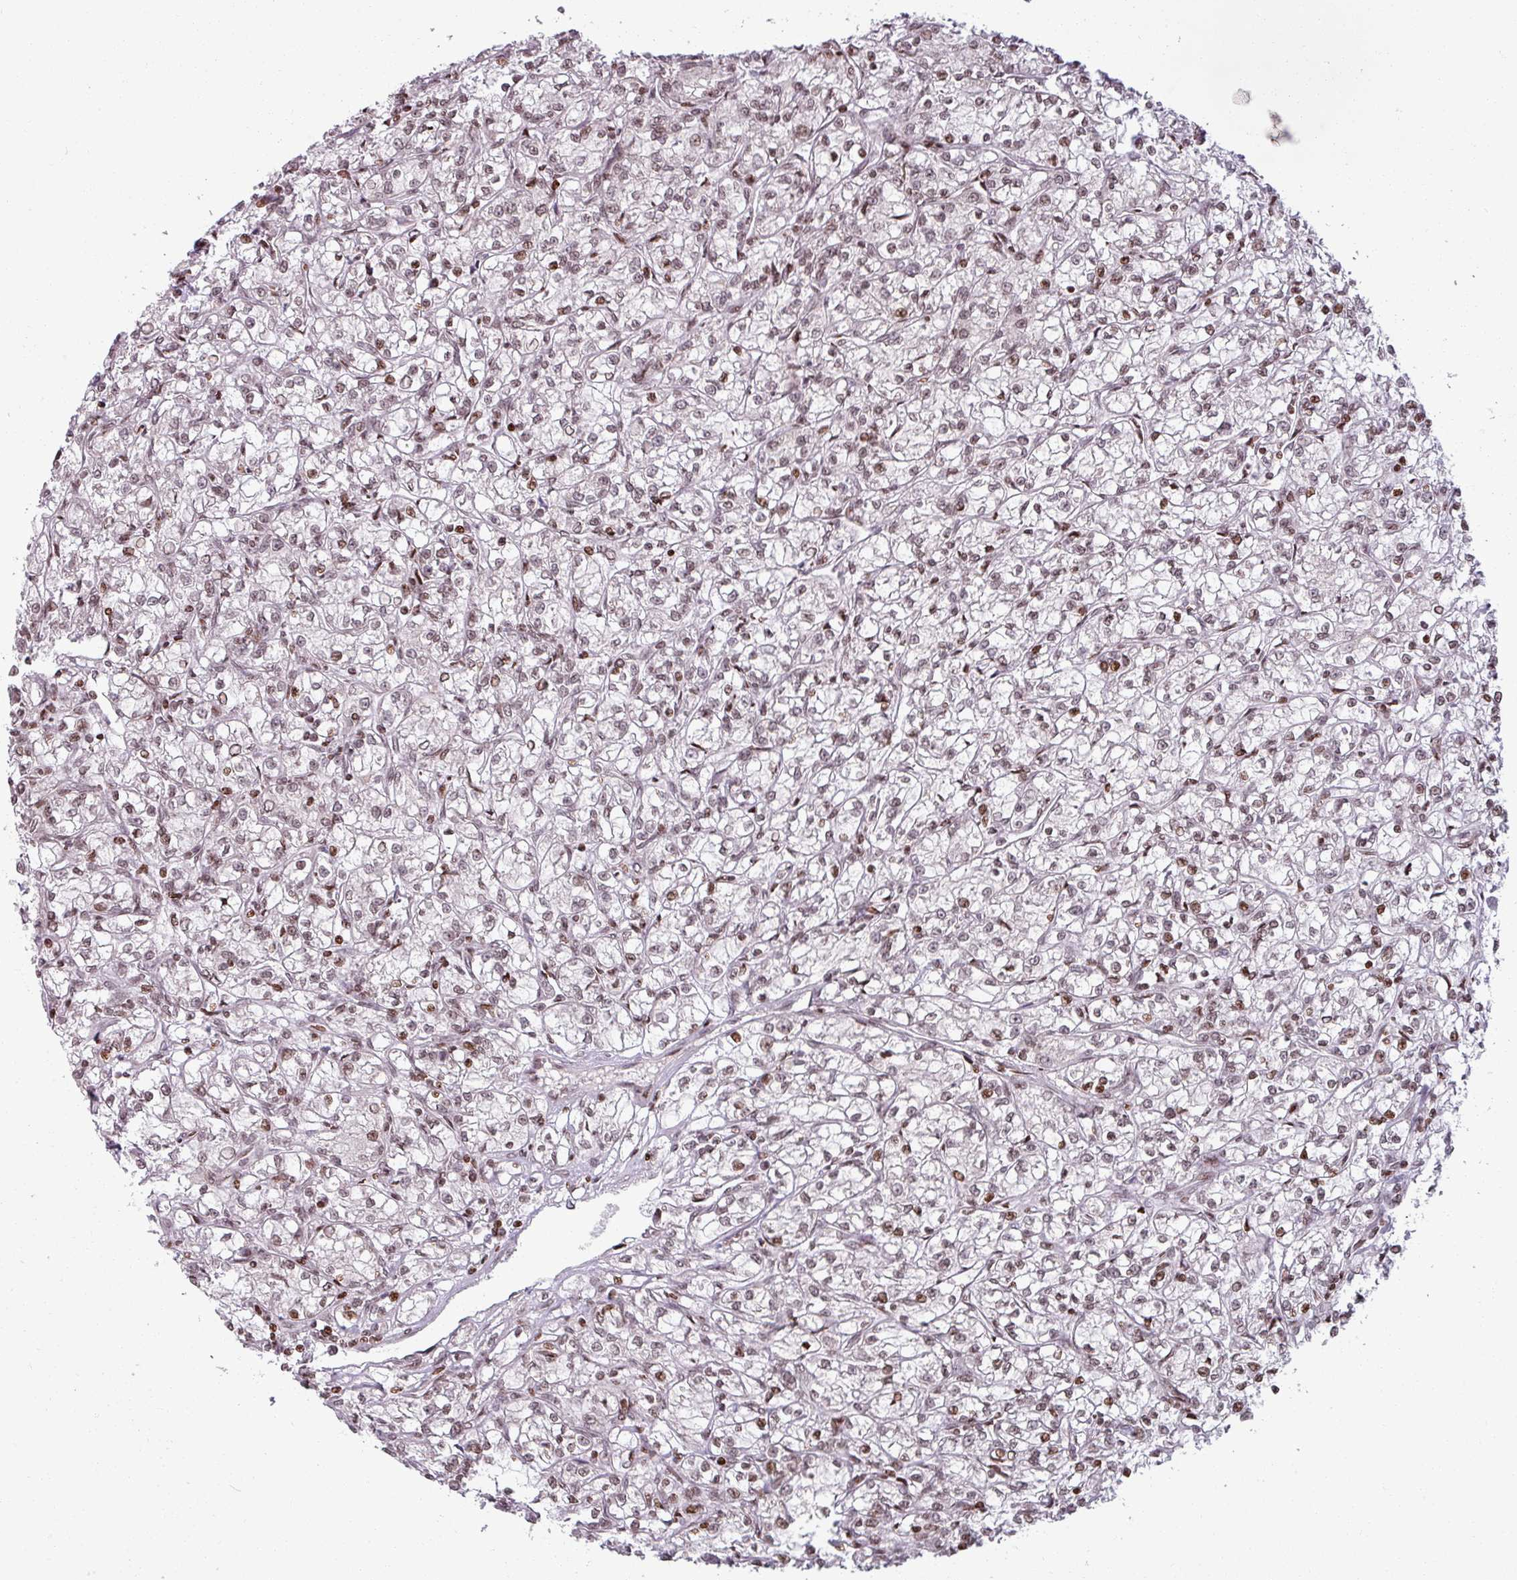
{"staining": {"intensity": "moderate", "quantity": ">75%", "location": "nuclear"}, "tissue": "renal cancer", "cell_type": "Tumor cells", "image_type": "cancer", "snomed": [{"axis": "morphology", "description": "Adenocarcinoma, NOS"}, {"axis": "topography", "description": "Kidney"}], "caption": "Brown immunohistochemical staining in human renal adenocarcinoma exhibits moderate nuclear staining in about >75% of tumor cells.", "gene": "NCOR1", "patient": {"sex": "female", "age": 59}}